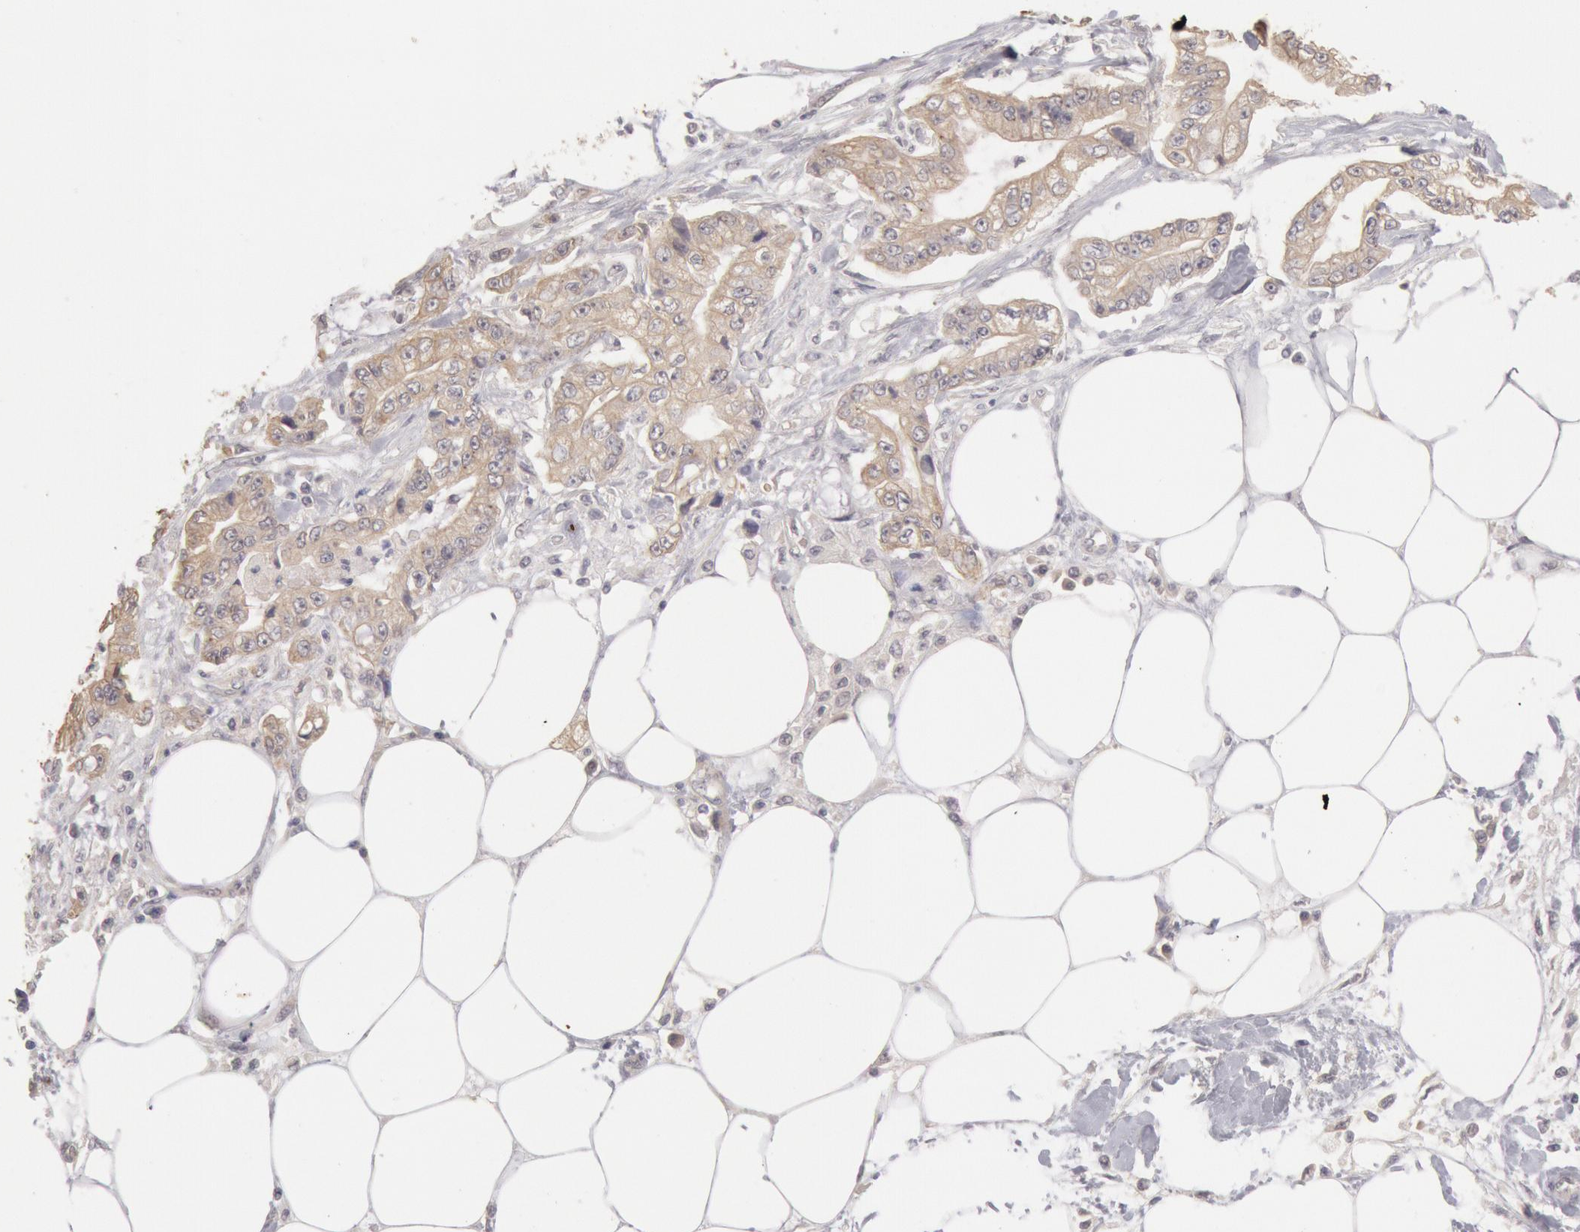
{"staining": {"intensity": "moderate", "quantity": ">75%", "location": "cytoplasmic/membranous"}, "tissue": "pancreatic cancer", "cell_type": "Tumor cells", "image_type": "cancer", "snomed": [{"axis": "morphology", "description": "Adenocarcinoma, NOS"}, {"axis": "topography", "description": "Pancreas"}, {"axis": "topography", "description": "Stomach, upper"}], "caption": "A medium amount of moderate cytoplasmic/membranous staining is present in about >75% of tumor cells in pancreatic cancer (adenocarcinoma) tissue.", "gene": "ZFP36L1", "patient": {"sex": "male", "age": 77}}